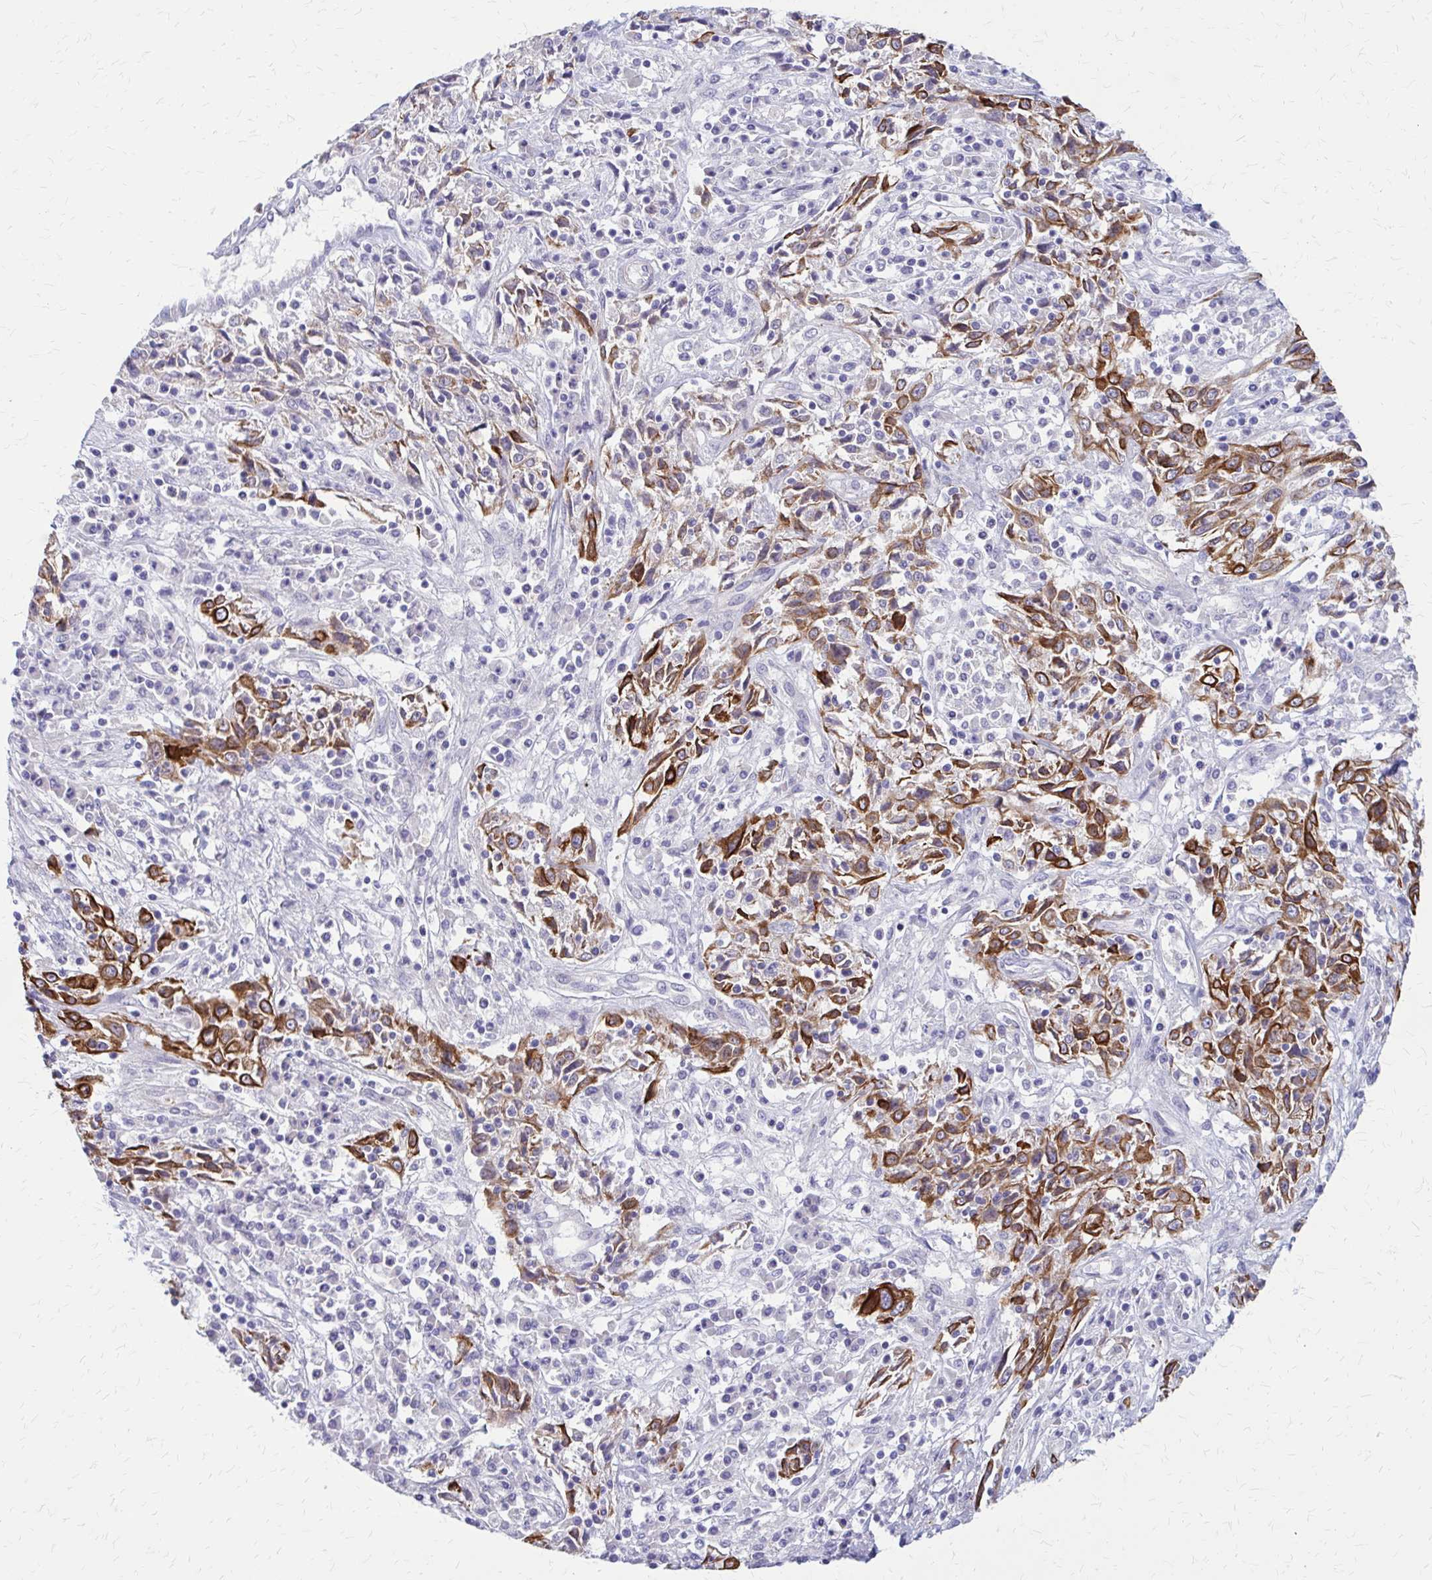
{"staining": {"intensity": "strong", "quantity": "25%-75%", "location": "cytoplasmic/membranous"}, "tissue": "cervical cancer", "cell_type": "Tumor cells", "image_type": "cancer", "snomed": [{"axis": "morphology", "description": "Adenocarcinoma, NOS"}, {"axis": "topography", "description": "Cervix"}], "caption": "A micrograph of human cervical cancer (adenocarcinoma) stained for a protein demonstrates strong cytoplasmic/membranous brown staining in tumor cells.", "gene": "GLYATL2", "patient": {"sex": "female", "age": 40}}